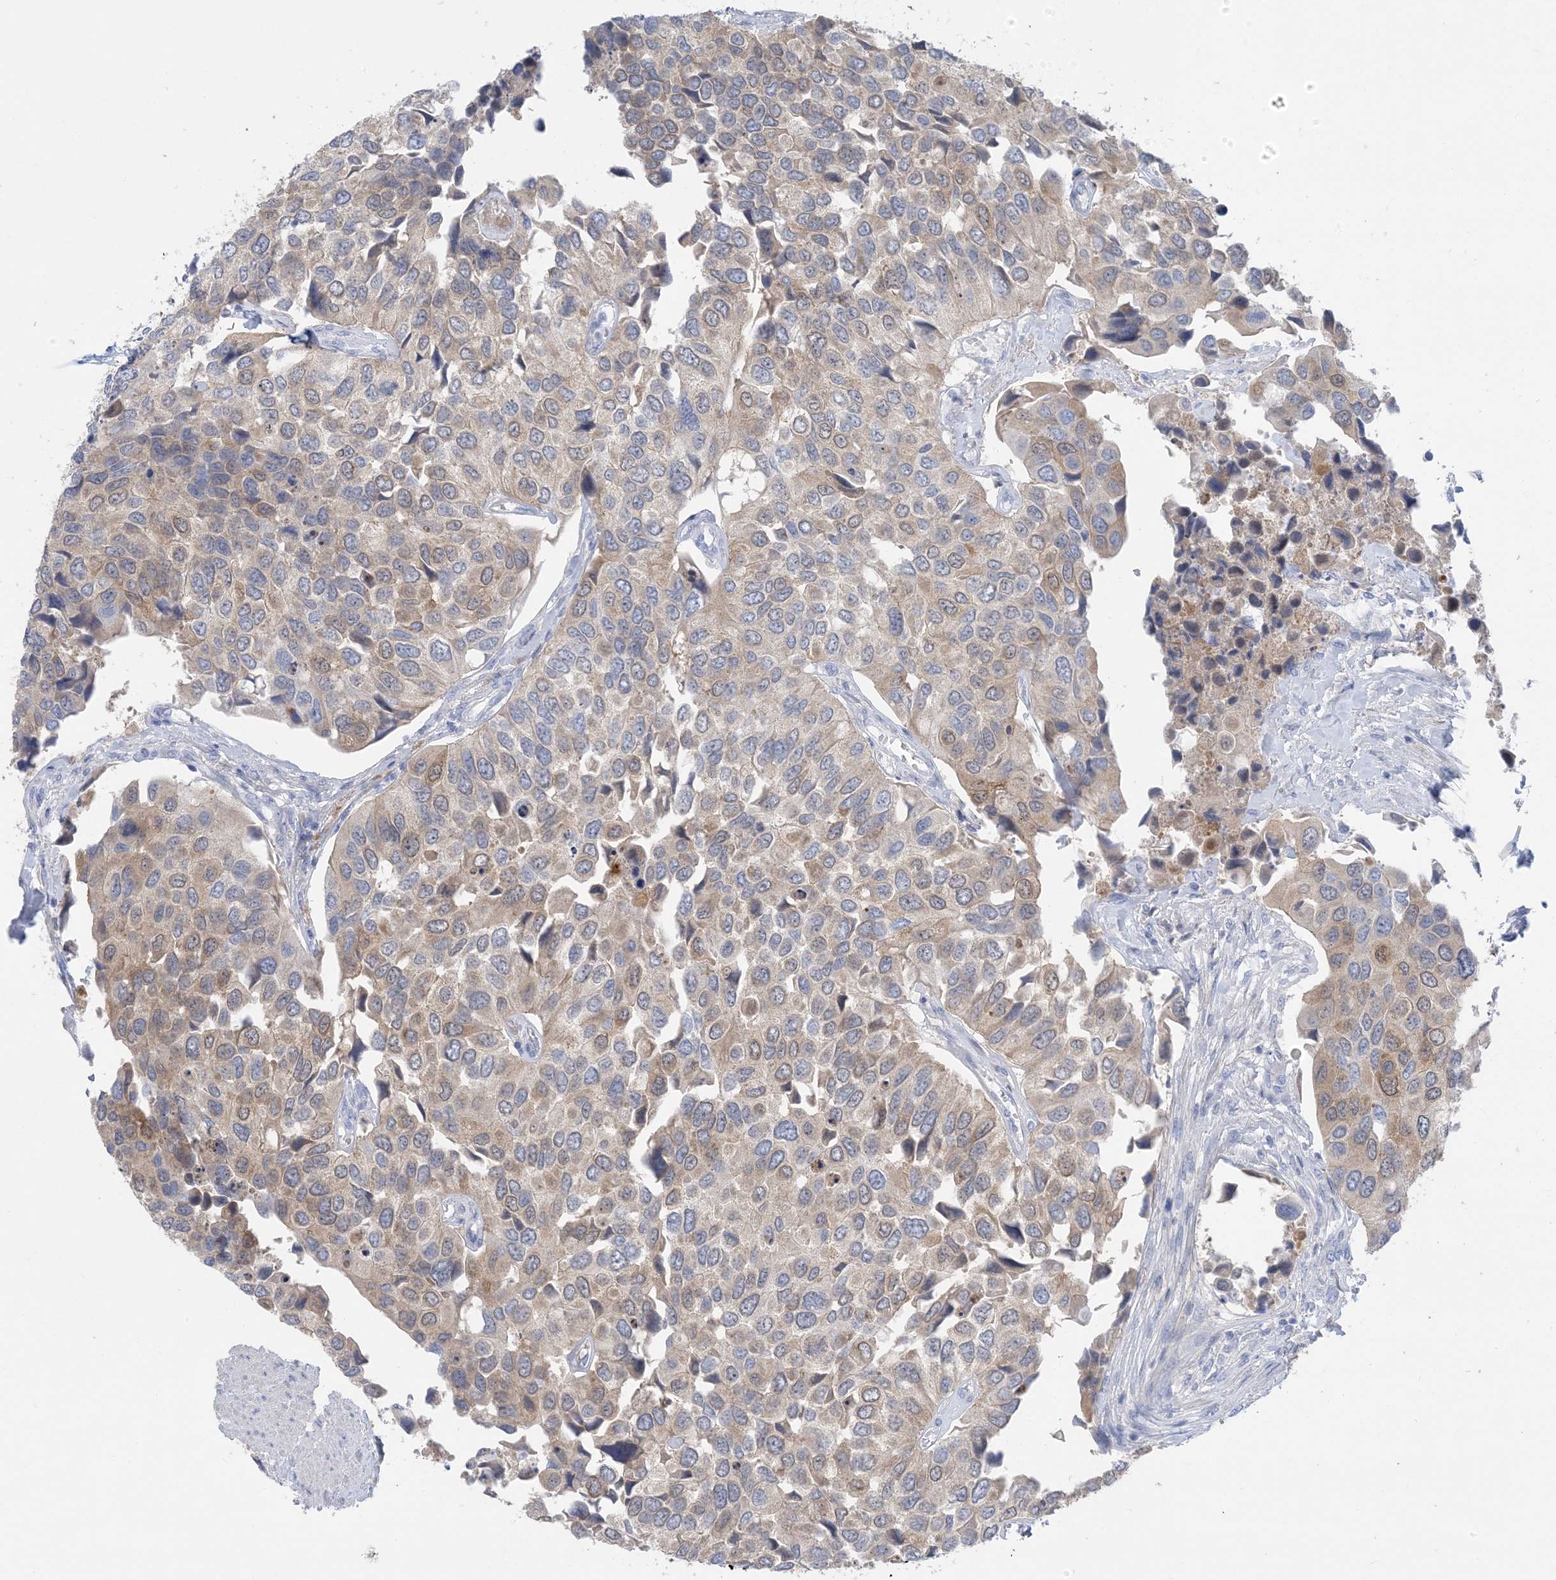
{"staining": {"intensity": "moderate", "quantity": ">75%", "location": "cytoplasmic/membranous"}, "tissue": "urothelial cancer", "cell_type": "Tumor cells", "image_type": "cancer", "snomed": [{"axis": "morphology", "description": "Urothelial carcinoma, High grade"}, {"axis": "topography", "description": "Urinary bladder"}], "caption": "Urothelial carcinoma (high-grade) stained for a protein demonstrates moderate cytoplasmic/membranous positivity in tumor cells.", "gene": "SH3YL1", "patient": {"sex": "male", "age": 74}}